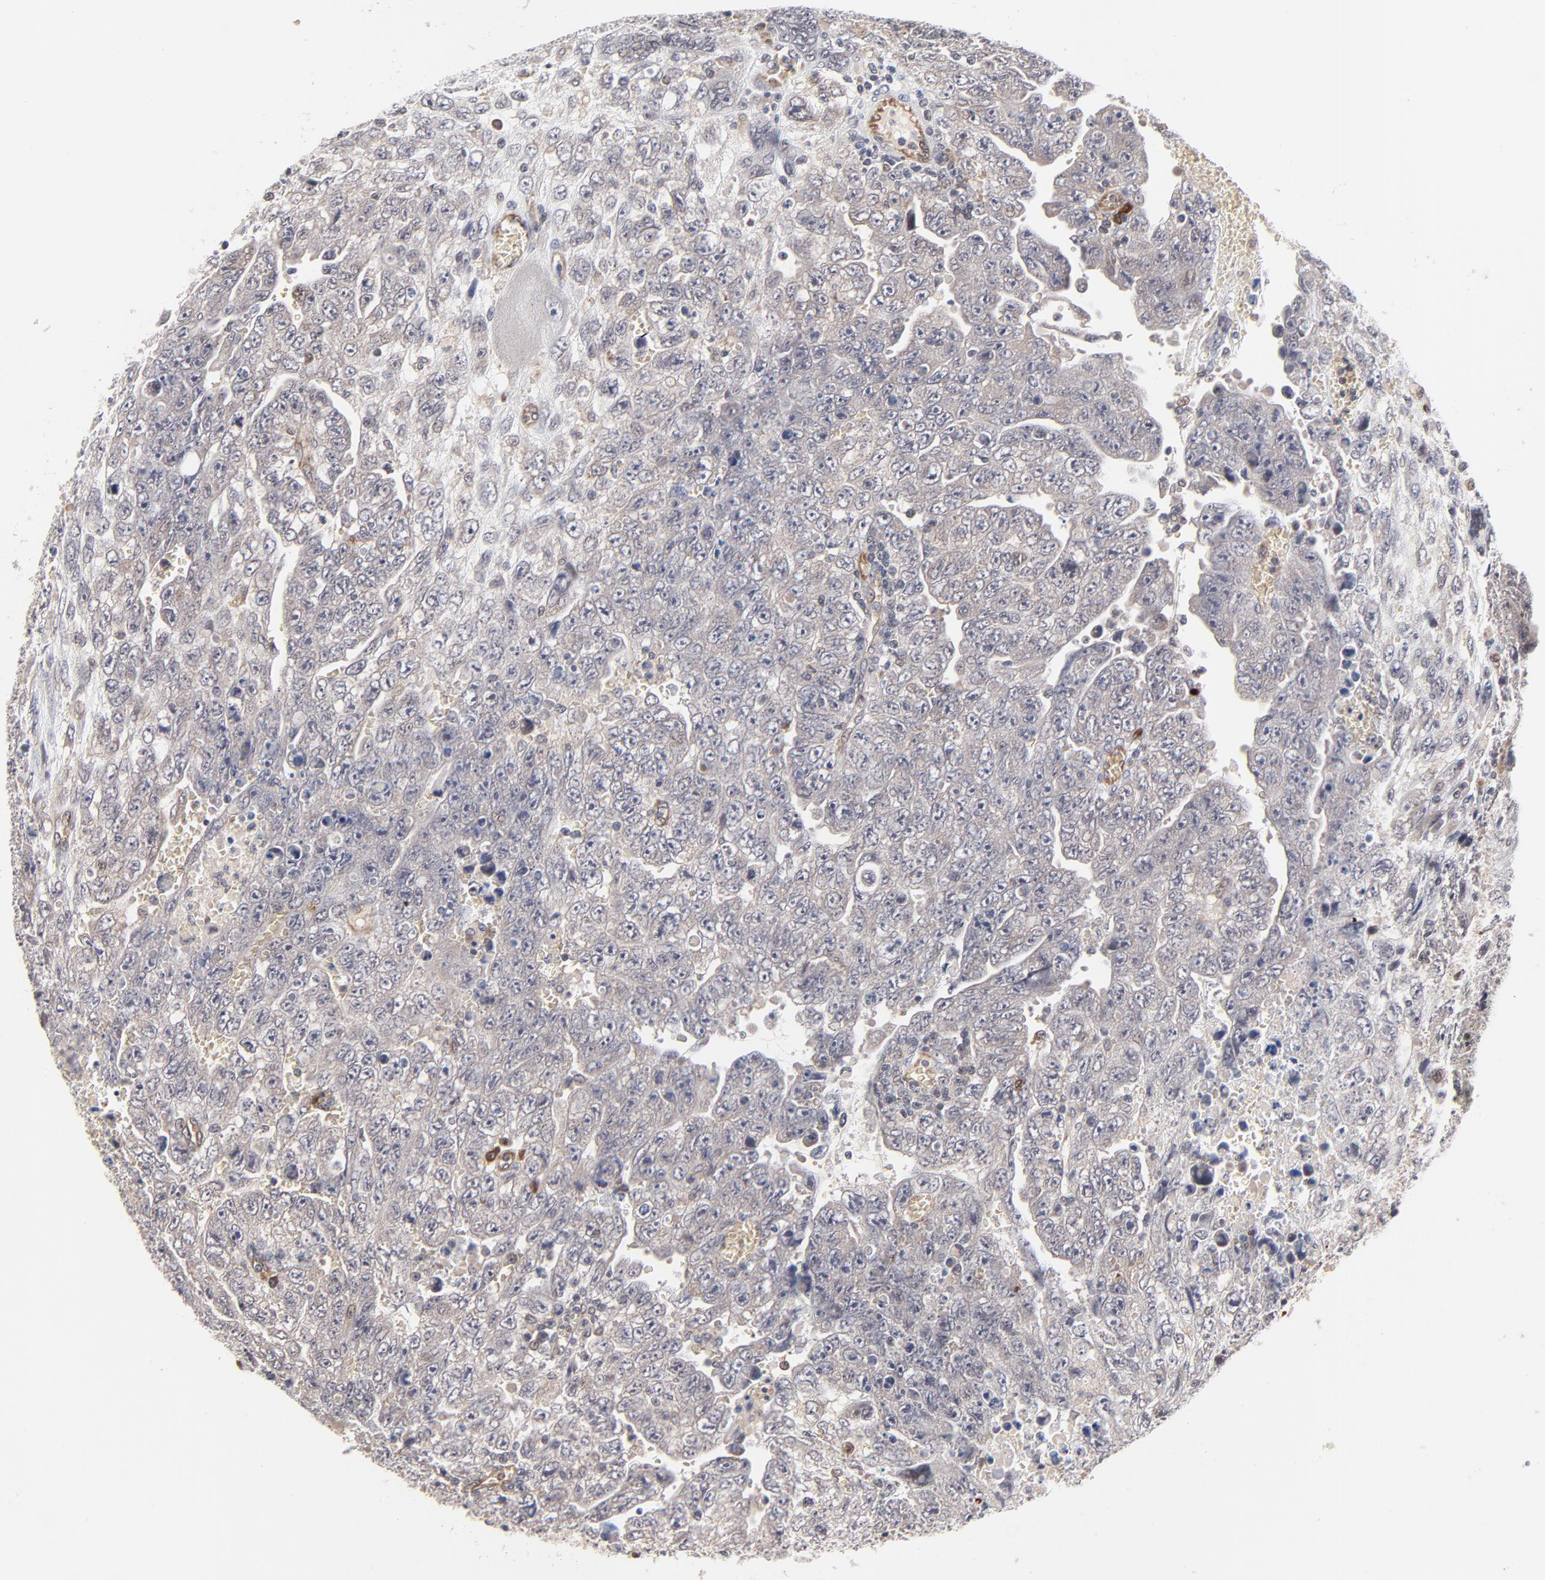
{"staining": {"intensity": "weak", "quantity": "<25%", "location": "cytoplasmic/membranous"}, "tissue": "testis cancer", "cell_type": "Tumor cells", "image_type": "cancer", "snomed": [{"axis": "morphology", "description": "Carcinoma, Embryonal, NOS"}, {"axis": "topography", "description": "Testis"}], "caption": "Protein analysis of testis embryonal carcinoma demonstrates no significant staining in tumor cells. (Immunohistochemistry, brightfield microscopy, high magnification).", "gene": "CASP10", "patient": {"sex": "male", "age": 28}}